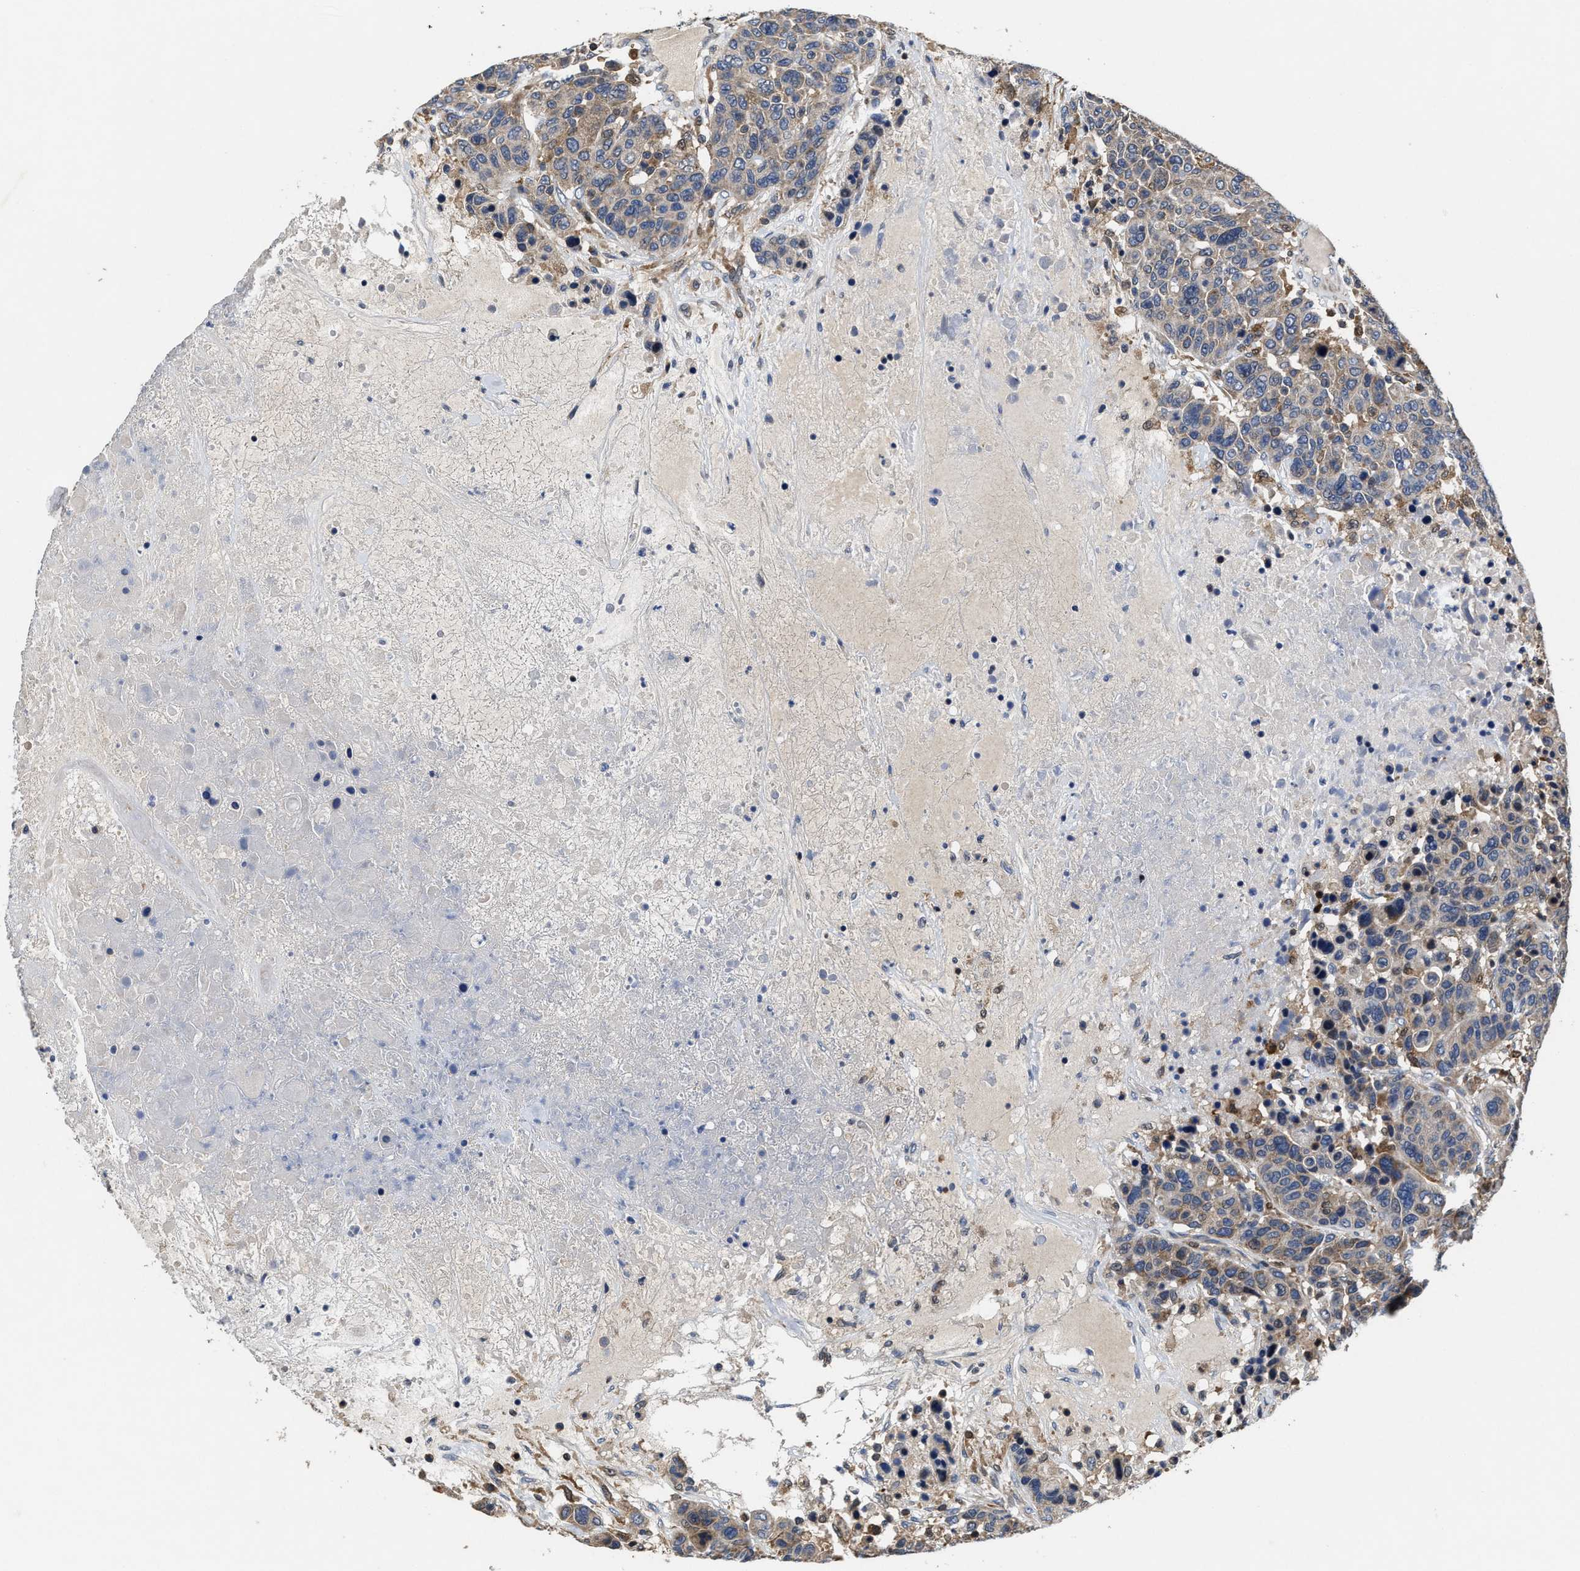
{"staining": {"intensity": "weak", "quantity": "25%-75%", "location": "cytoplasmic/membranous"}, "tissue": "breast cancer", "cell_type": "Tumor cells", "image_type": "cancer", "snomed": [{"axis": "morphology", "description": "Duct carcinoma"}, {"axis": "topography", "description": "Breast"}], "caption": "Invasive ductal carcinoma (breast) tissue reveals weak cytoplasmic/membranous expression in approximately 25%-75% of tumor cells, visualized by immunohistochemistry.", "gene": "RGS10", "patient": {"sex": "female", "age": 37}}